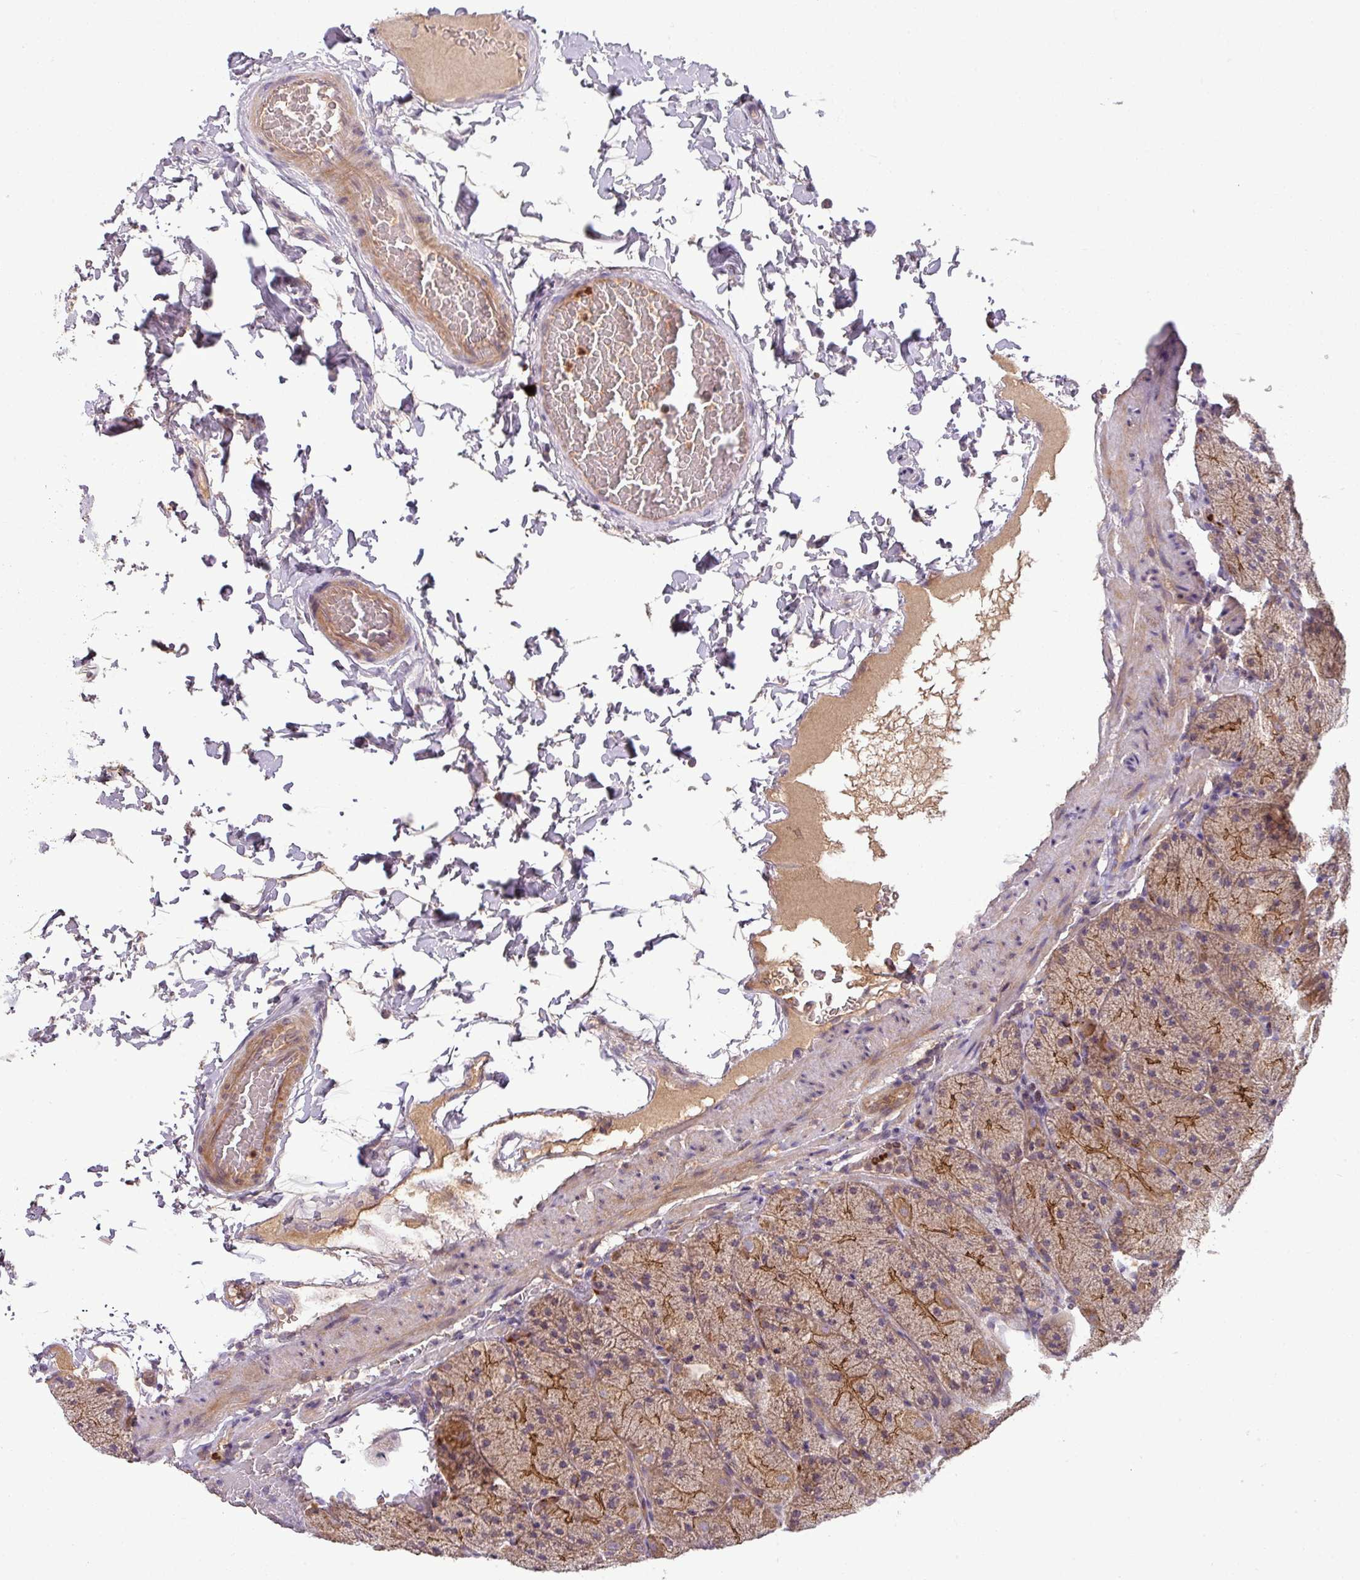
{"staining": {"intensity": "strong", "quantity": "25%-75%", "location": "cytoplasmic/membranous"}, "tissue": "stomach", "cell_type": "Glandular cells", "image_type": "normal", "snomed": [{"axis": "morphology", "description": "Normal tissue, NOS"}, {"axis": "topography", "description": "Stomach, upper"}, {"axis": "topography", "description": "Stomach, lower"}], "caption": "Immunohistochemical staining of unremarkable stomach reveals strong cytoplasmic/membranous protein positivity in approximately 25%-75% of glandular cells. Nuclei are stained in blue.", "gene": "PAPLN", "patient": {"sex": "male", "age": 67}}